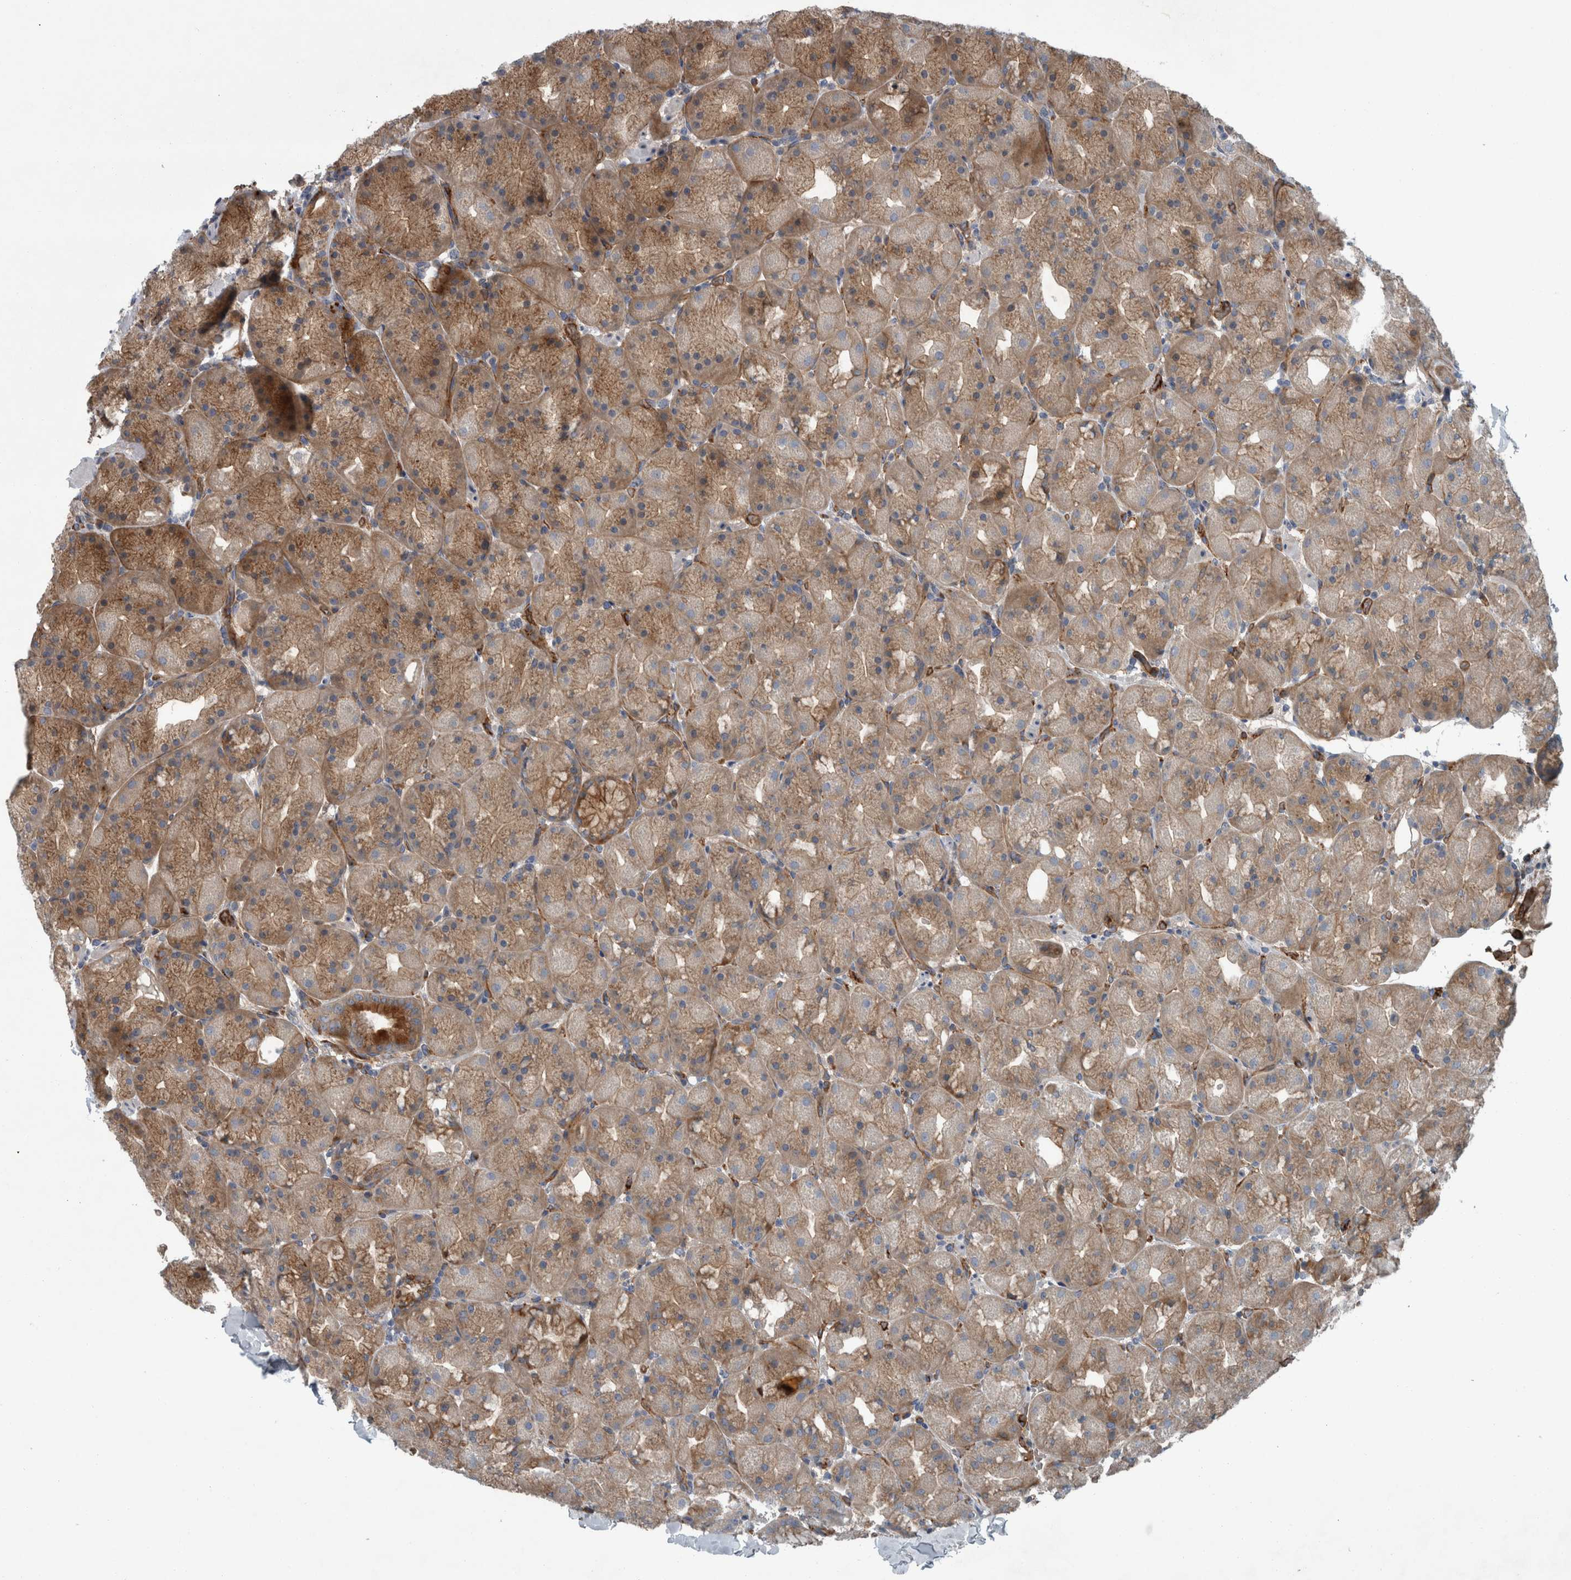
{"staining": {"intensity": "moderate", "quantity": ">75%", "location": "cytoplasmic/membranous"}, "tissue": "stomach", "cell_type": "Glandular cells", "image_type": "normal", "snomed": [{"axis": "morphology", "description": "Normal tissue, NOS"}, {"axis": "topography", "description": "Stomach, upper"}, {"axis": "topography", "description": "Stomach"}], "caption": "IHC photomicrograph of normal stomach: human stomach stained using immunohistochemistry reveals medium levels of moderate protein expression localized specifically in the cytoplasmic/membranous of glandular cells, appearing as a cytoplasmic/membranous brown color.", "gene": "GLT8D2", "patient": {"sex": "male", "age": 48}}